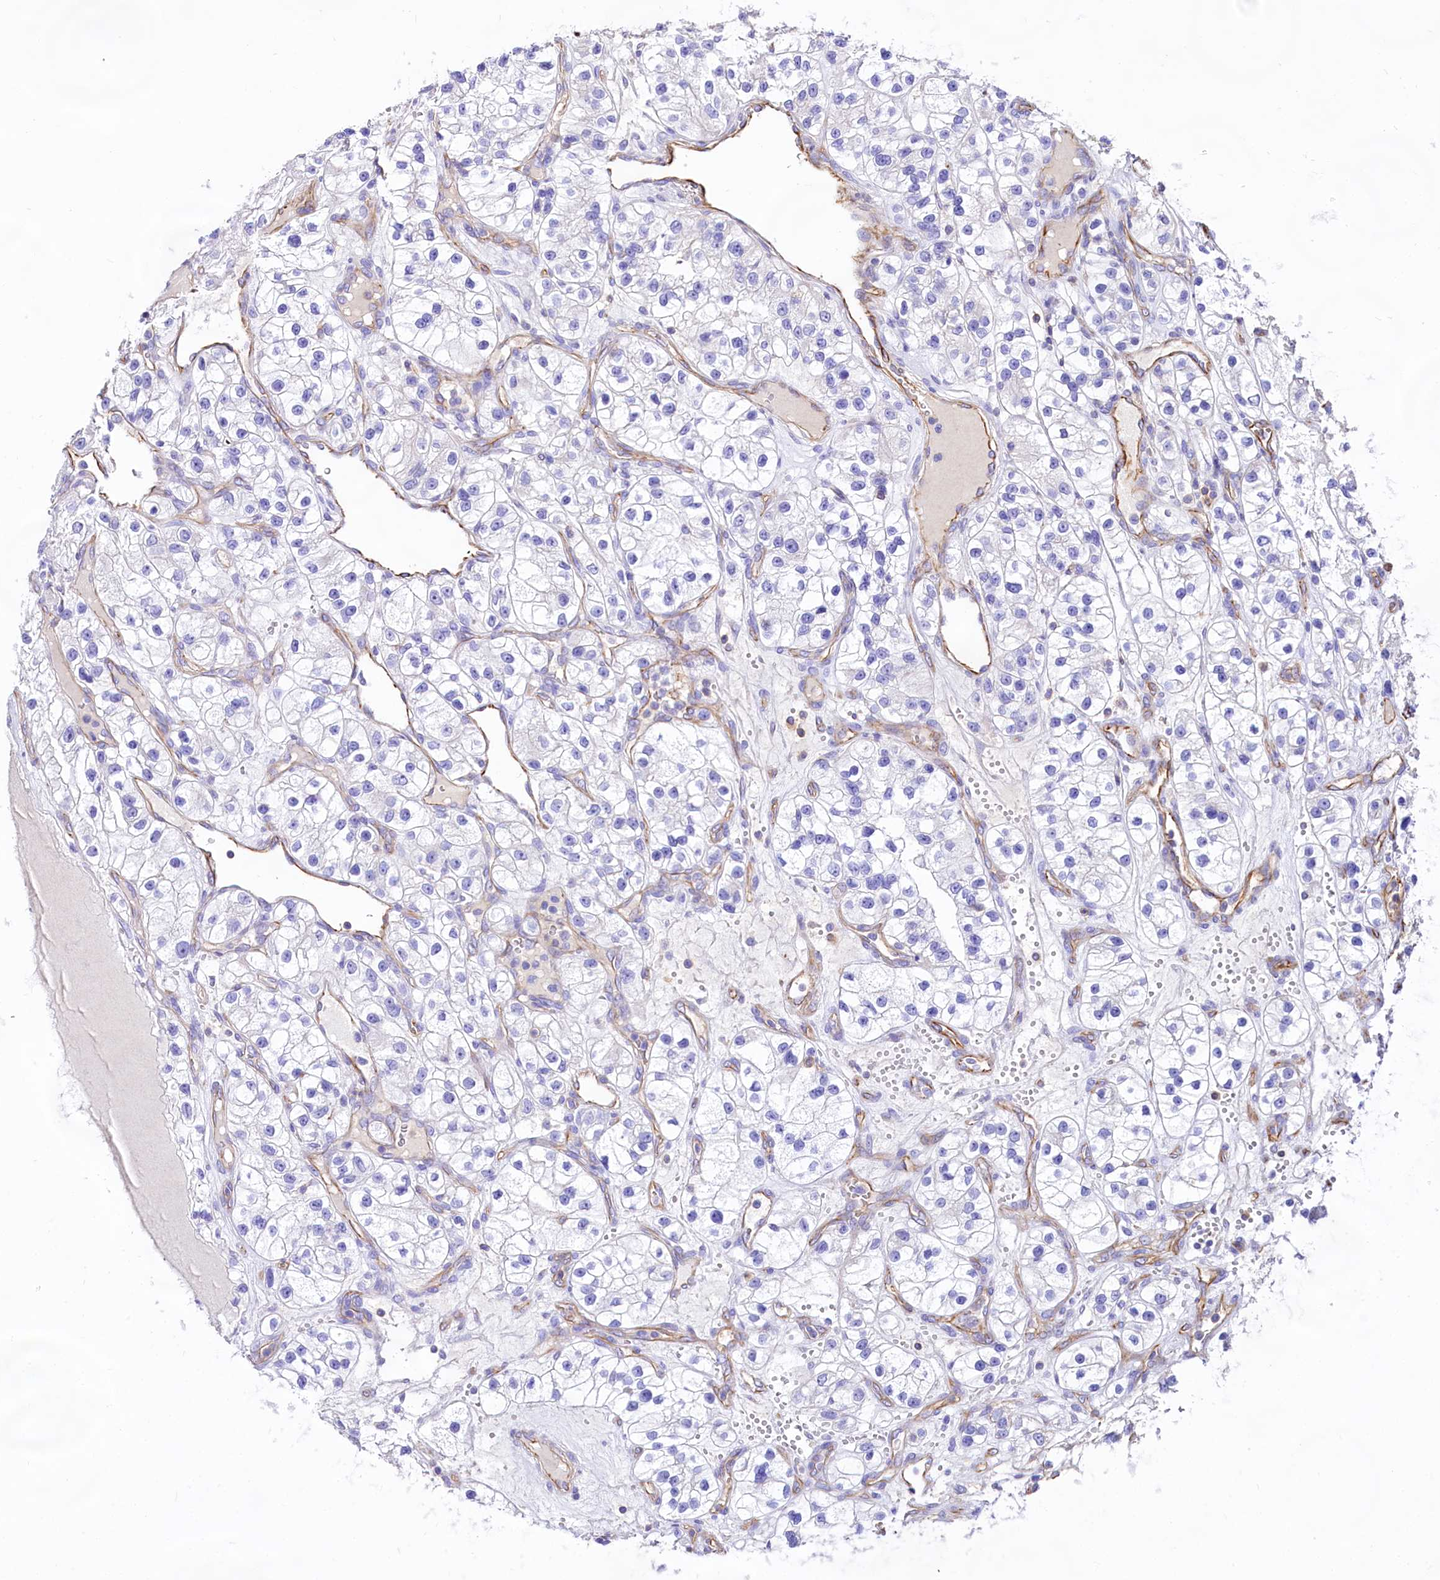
{"staining": {"intensity": "negative", "quantity": "none", "location": "none"}, "tissue": "renal cancer", "cell_type": "Tumor cells", "image_type": "cancer", "snomed": [{"axis": "morphology", "description": "Adenocarcinoma, NOS"}, {"axis": "topography", "description": "Kidney"}], "caption": "Human adenocarcinoma (renal) stained for a protein using immunohistochemistry demonstrates no positivity in tumor cells.", "gene": "CD99", "patient": {"sex": "female", "age": 57}}